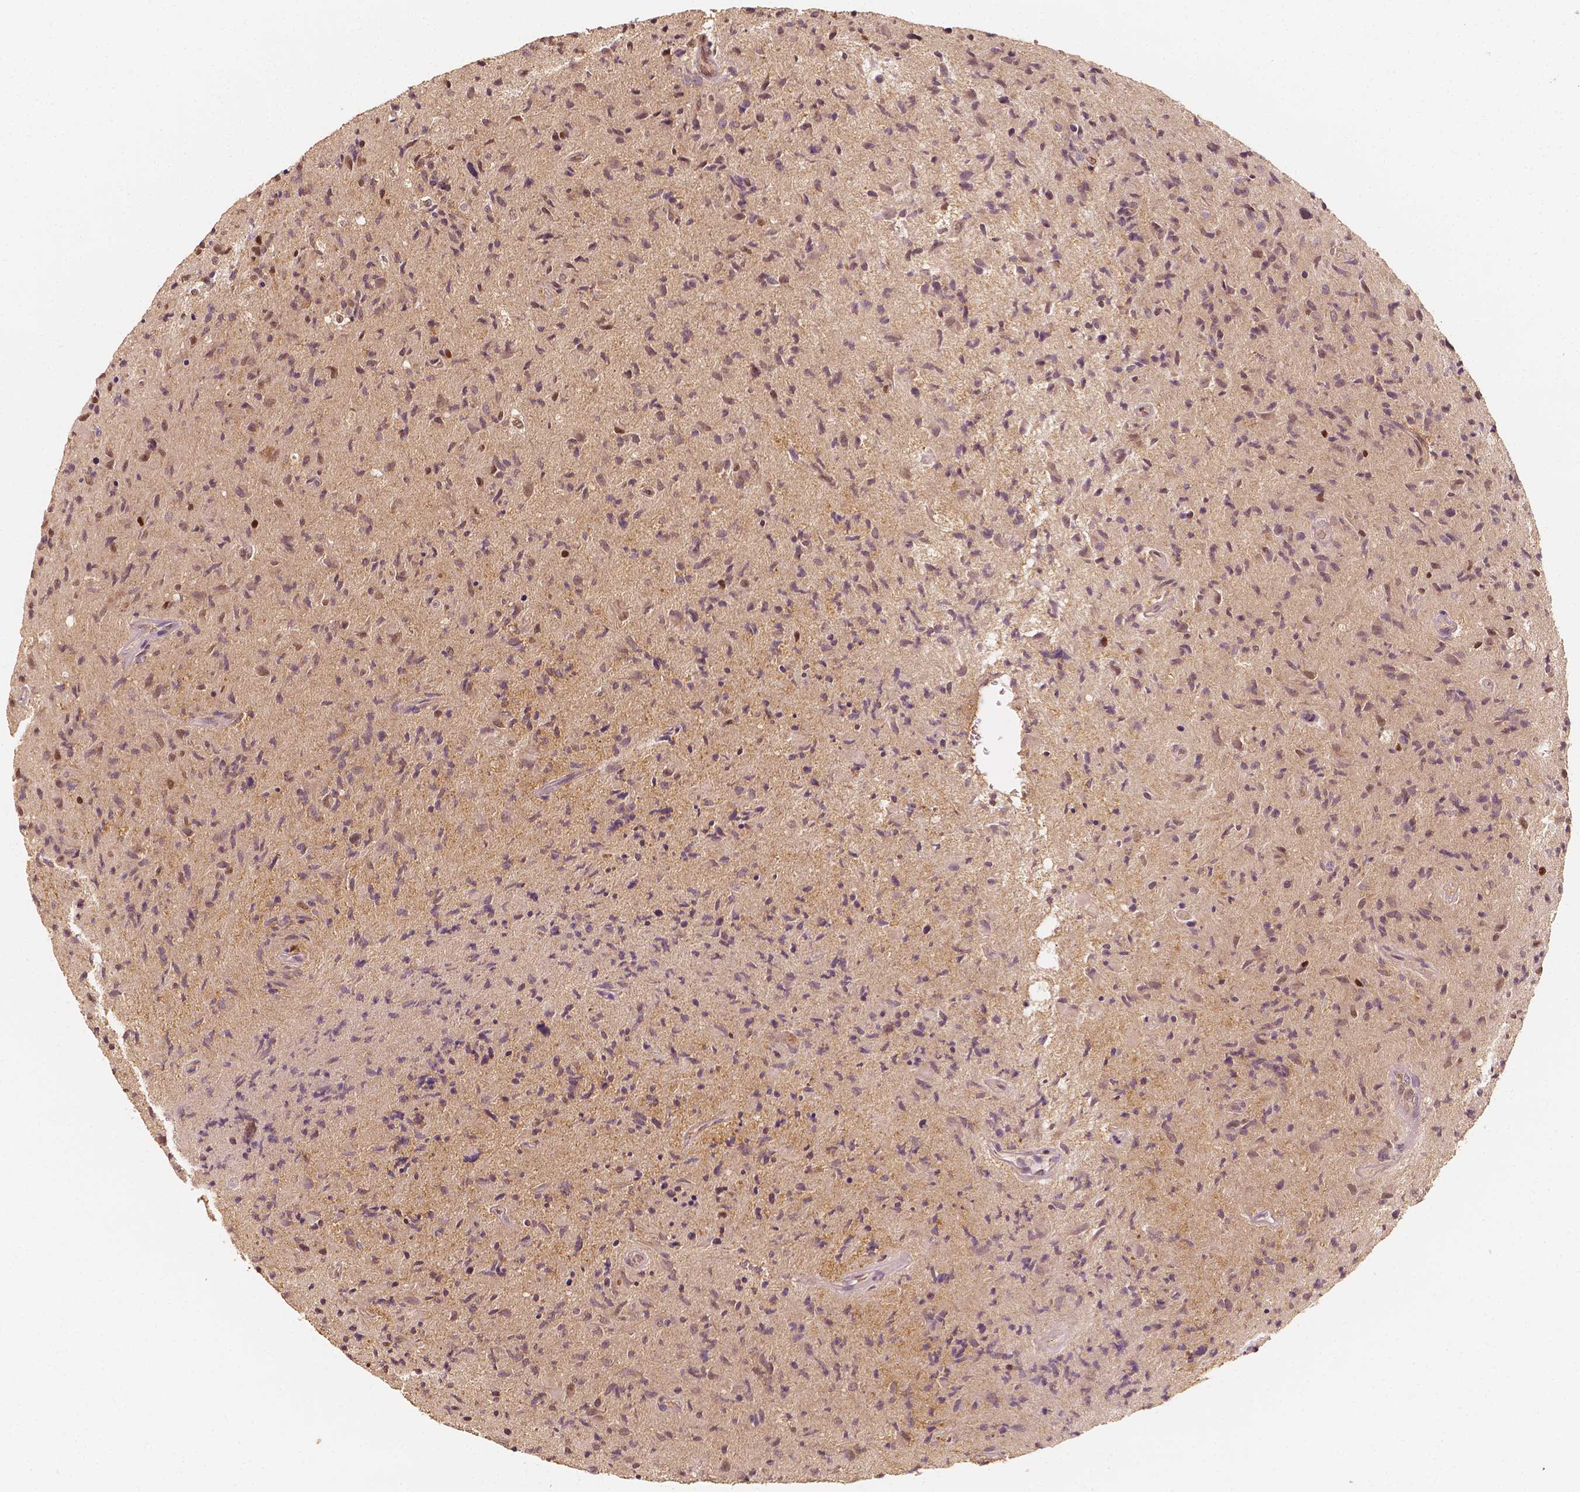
{"staining": {"intensity": "weak", "quantity": "<25%", "location": "nuclear"}, "tissue": "glioma", "cell_type": "Tumor cells", "image_type": "cancer", "snomed": [{"axis": "morphology", "description": "Glioma, malignant, High grade"}, {"axis": "topography", "description": "Brain"}], "caption": "The image displays no staining of tumor cells in glioma.", "gene": "TBC1D17", "patient": {"sex": "male", "age": 54}}